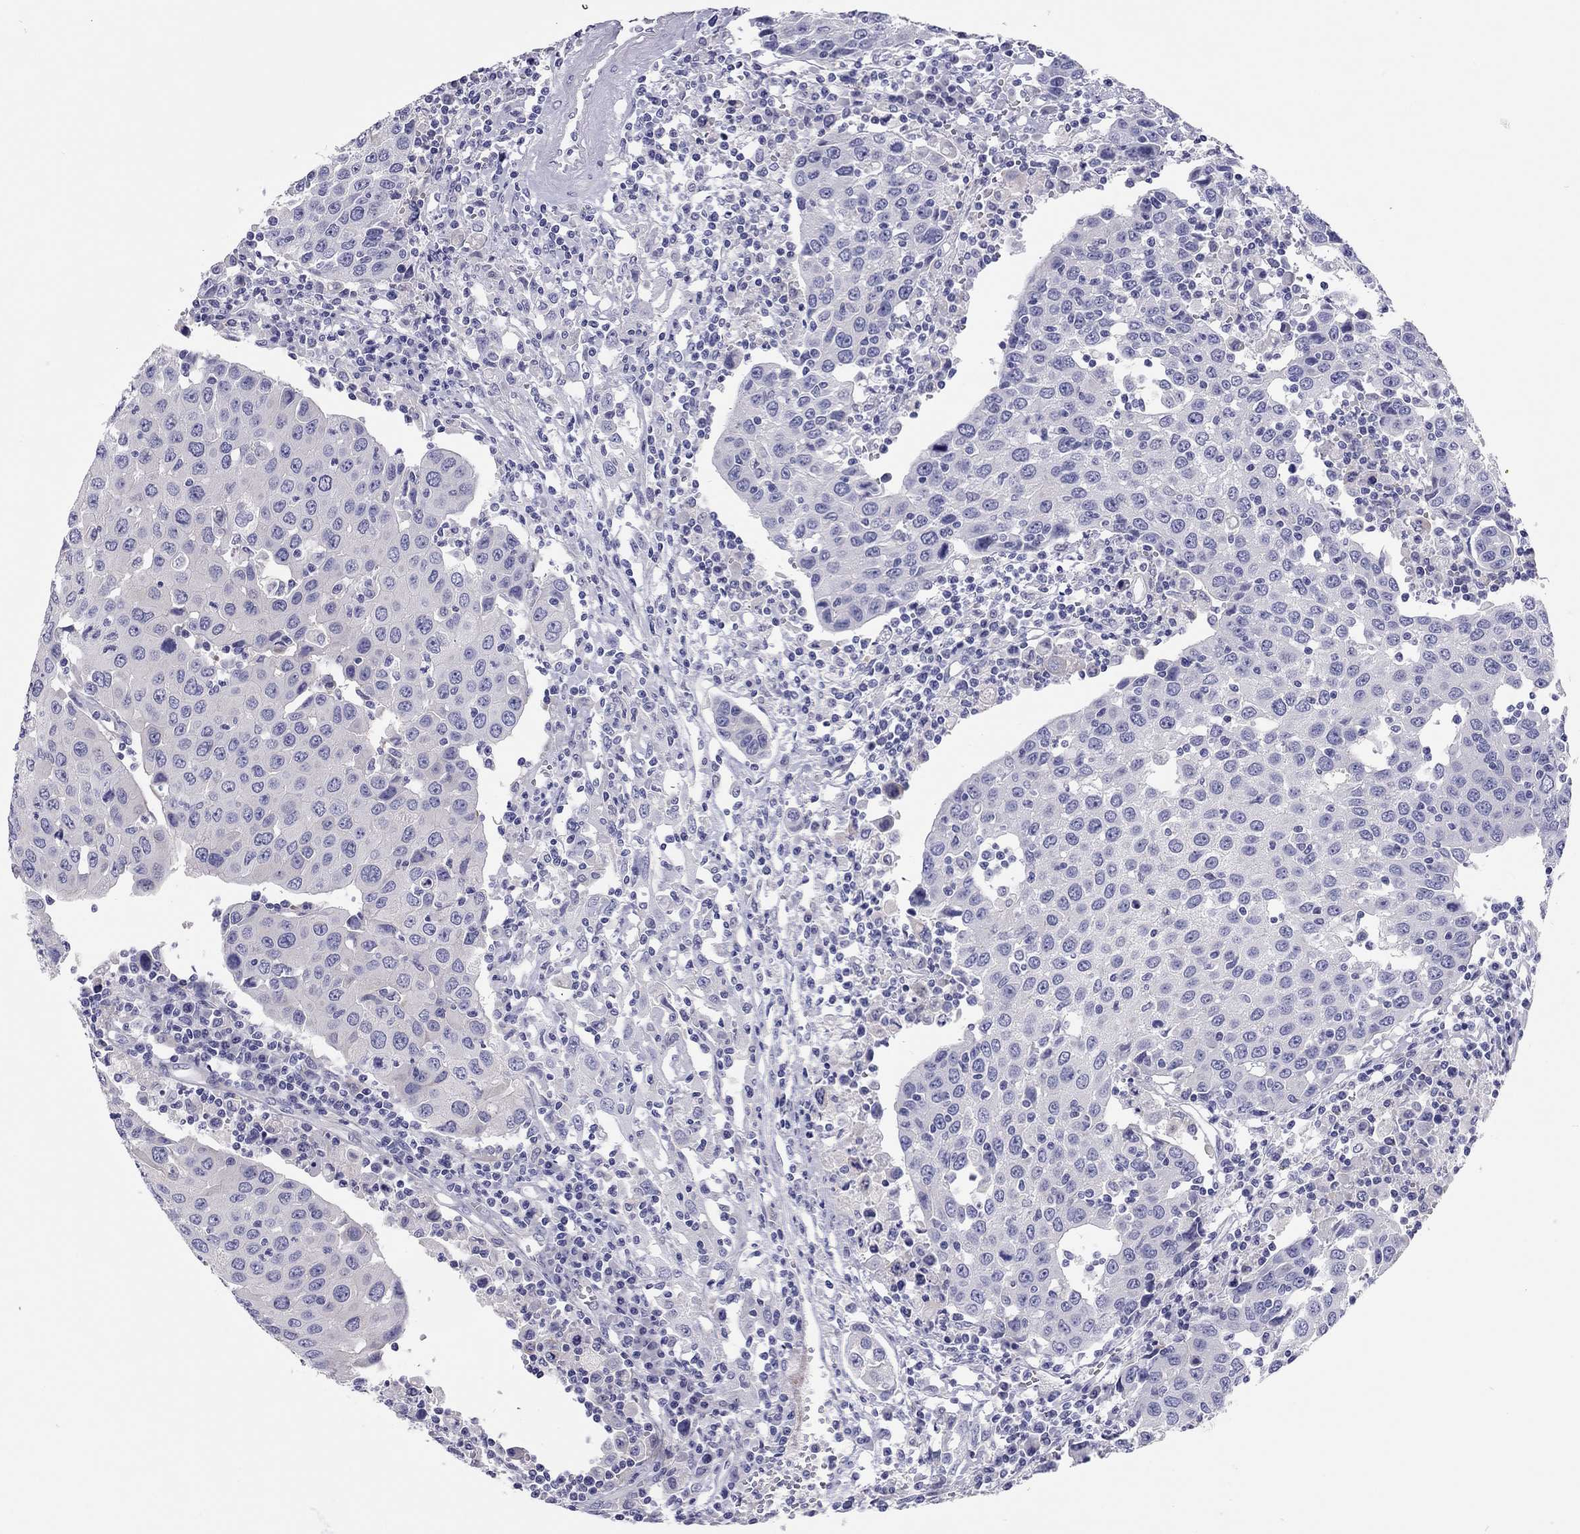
{"staining": {"intensity": "negative", "quantity": "none", "location": "none"}, "tissue": "urothelial cancer", "cell_type": "Tumor cells", "image_type": "cancer", "snomed": [{"axis": "morphology", "description": "Urothelial carcinoma, High grade"}, {"axis": "topography", "description": "Urinary bladder"}], "caption": "High-grade urothelial carcinoma was stained to show a protein in brown. There is no significant expression in tumor cells.", "gene": "SCARB1", "patient": {"sex": "female", "age": 85}}